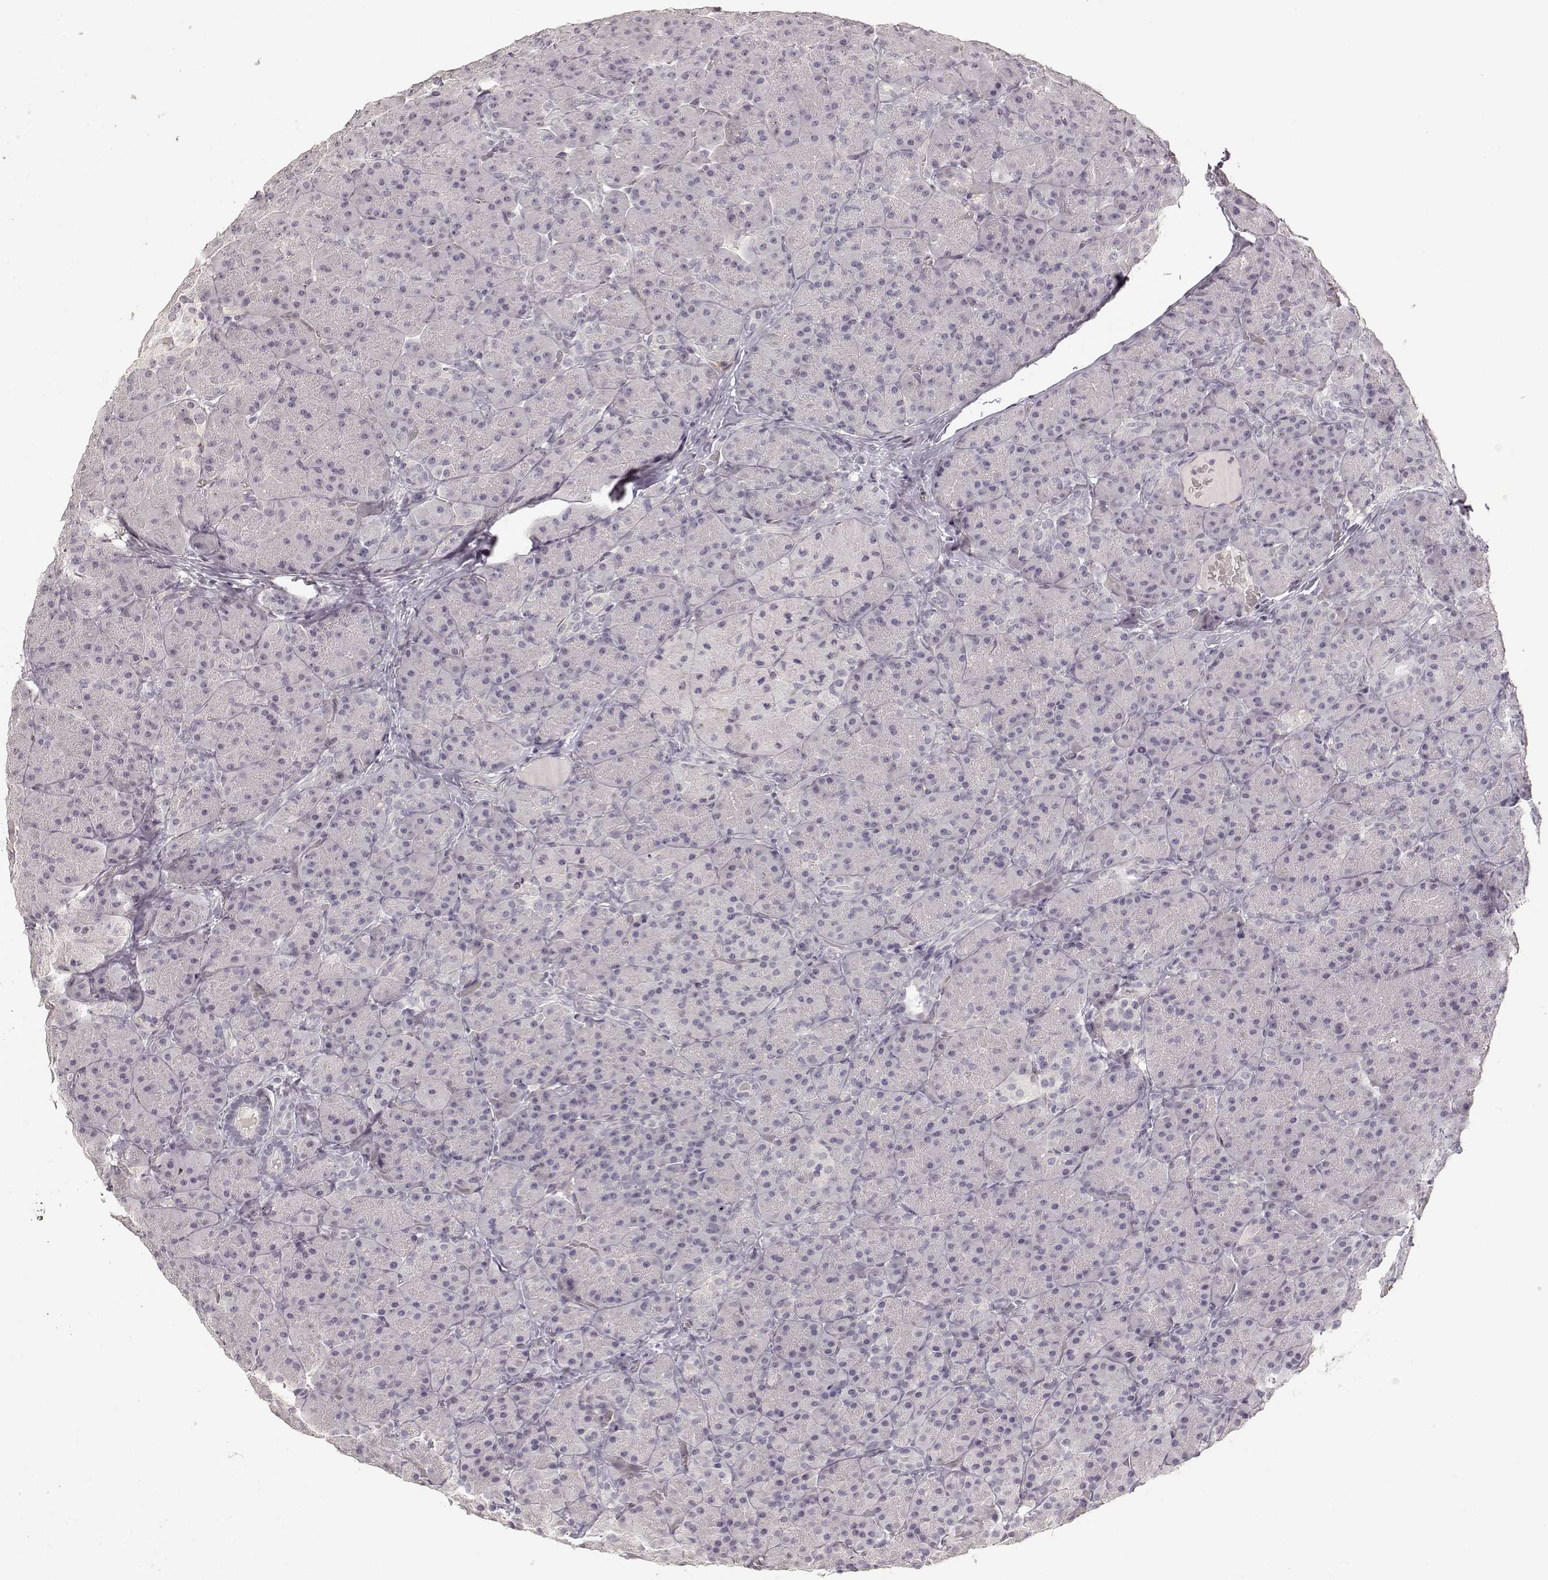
{"staining": {"intensity": "negative", "quantity": "none", "location": "none"}, "tissue": "pancreas", "cell_type": "Exocrine glandular cells", "image_type": "normal", "snomed": [{"axis": "morphology", "description": "Normal tissue, NOS"}, {"axis": "topography", "description": "Pancreas"}], "caption": "High magnification brightfield microscopy of benign pancreas stained with DAB (3,3'-diaminobenzidine) (brown) and counterstained with hematoxylin (blue): exocrine glandular cells show no significant positivity. (DAB (3,3'-diaminobenzidine) immunohistochemistry (IHC), high magnification).", "gene": "LAMA4", "patient": {"sex": "male", "age": 57}}